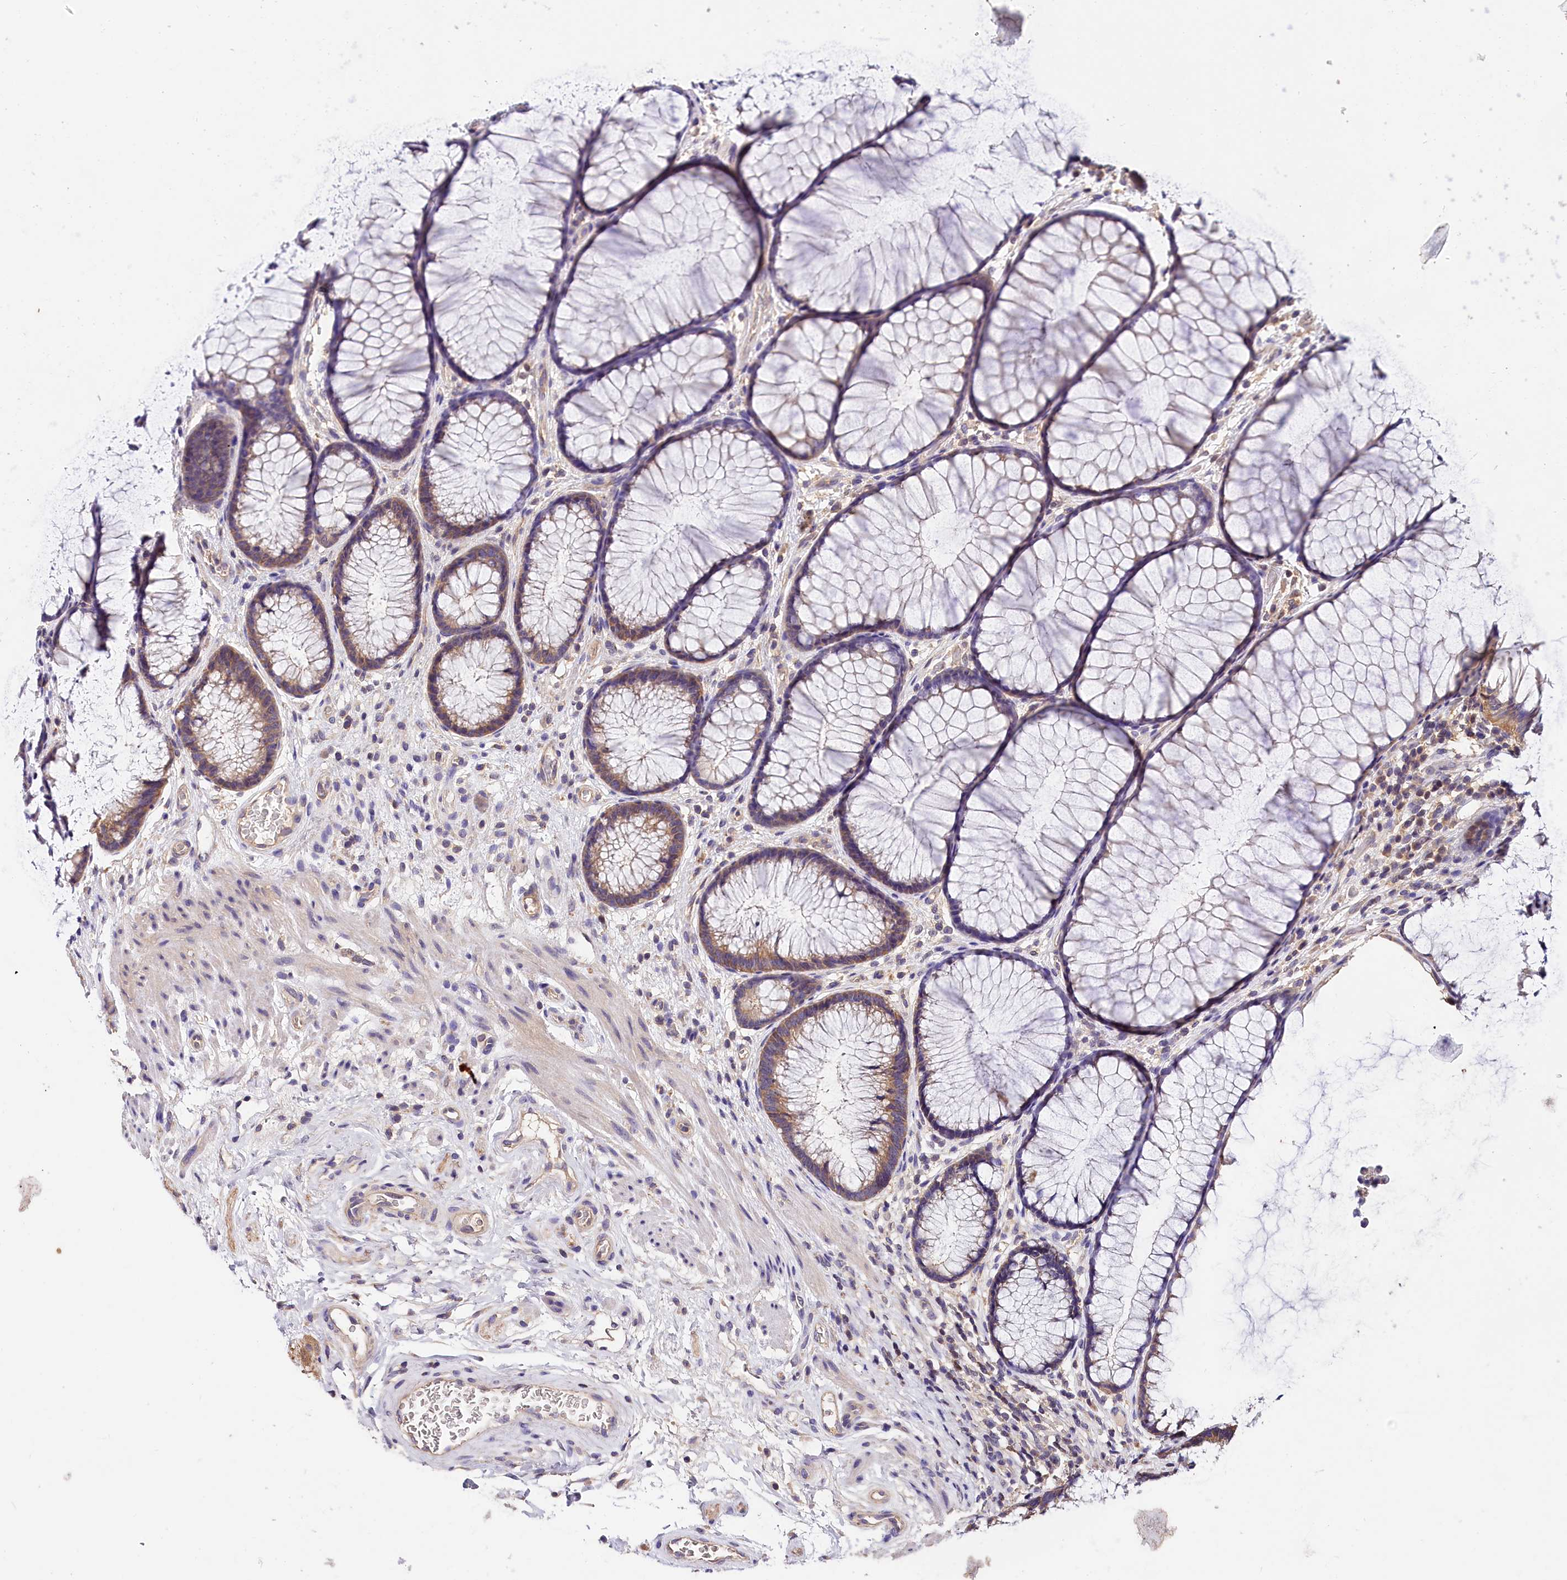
{"staining": {"intensity": "weak", "quantity": ">75%", "location": "cytoplasmic/membranous"}, "tissue": "colon", "cell_type": "Endothelial cells", "image_type": "normal", "snomed": [{"axis": "morphology", "description": "Normal tissue, NOS"}, {"axis": "topography", "description": "Colon"}], "caption": "Immunohistochemical staining of unremarkable human colon exhibits >75% levels of weak cytoplasmic/membranous protein expression in approximately >75% of endothelial cells.", "gene": "OAS3", "patient": {"sex": "female", "age": 82}}